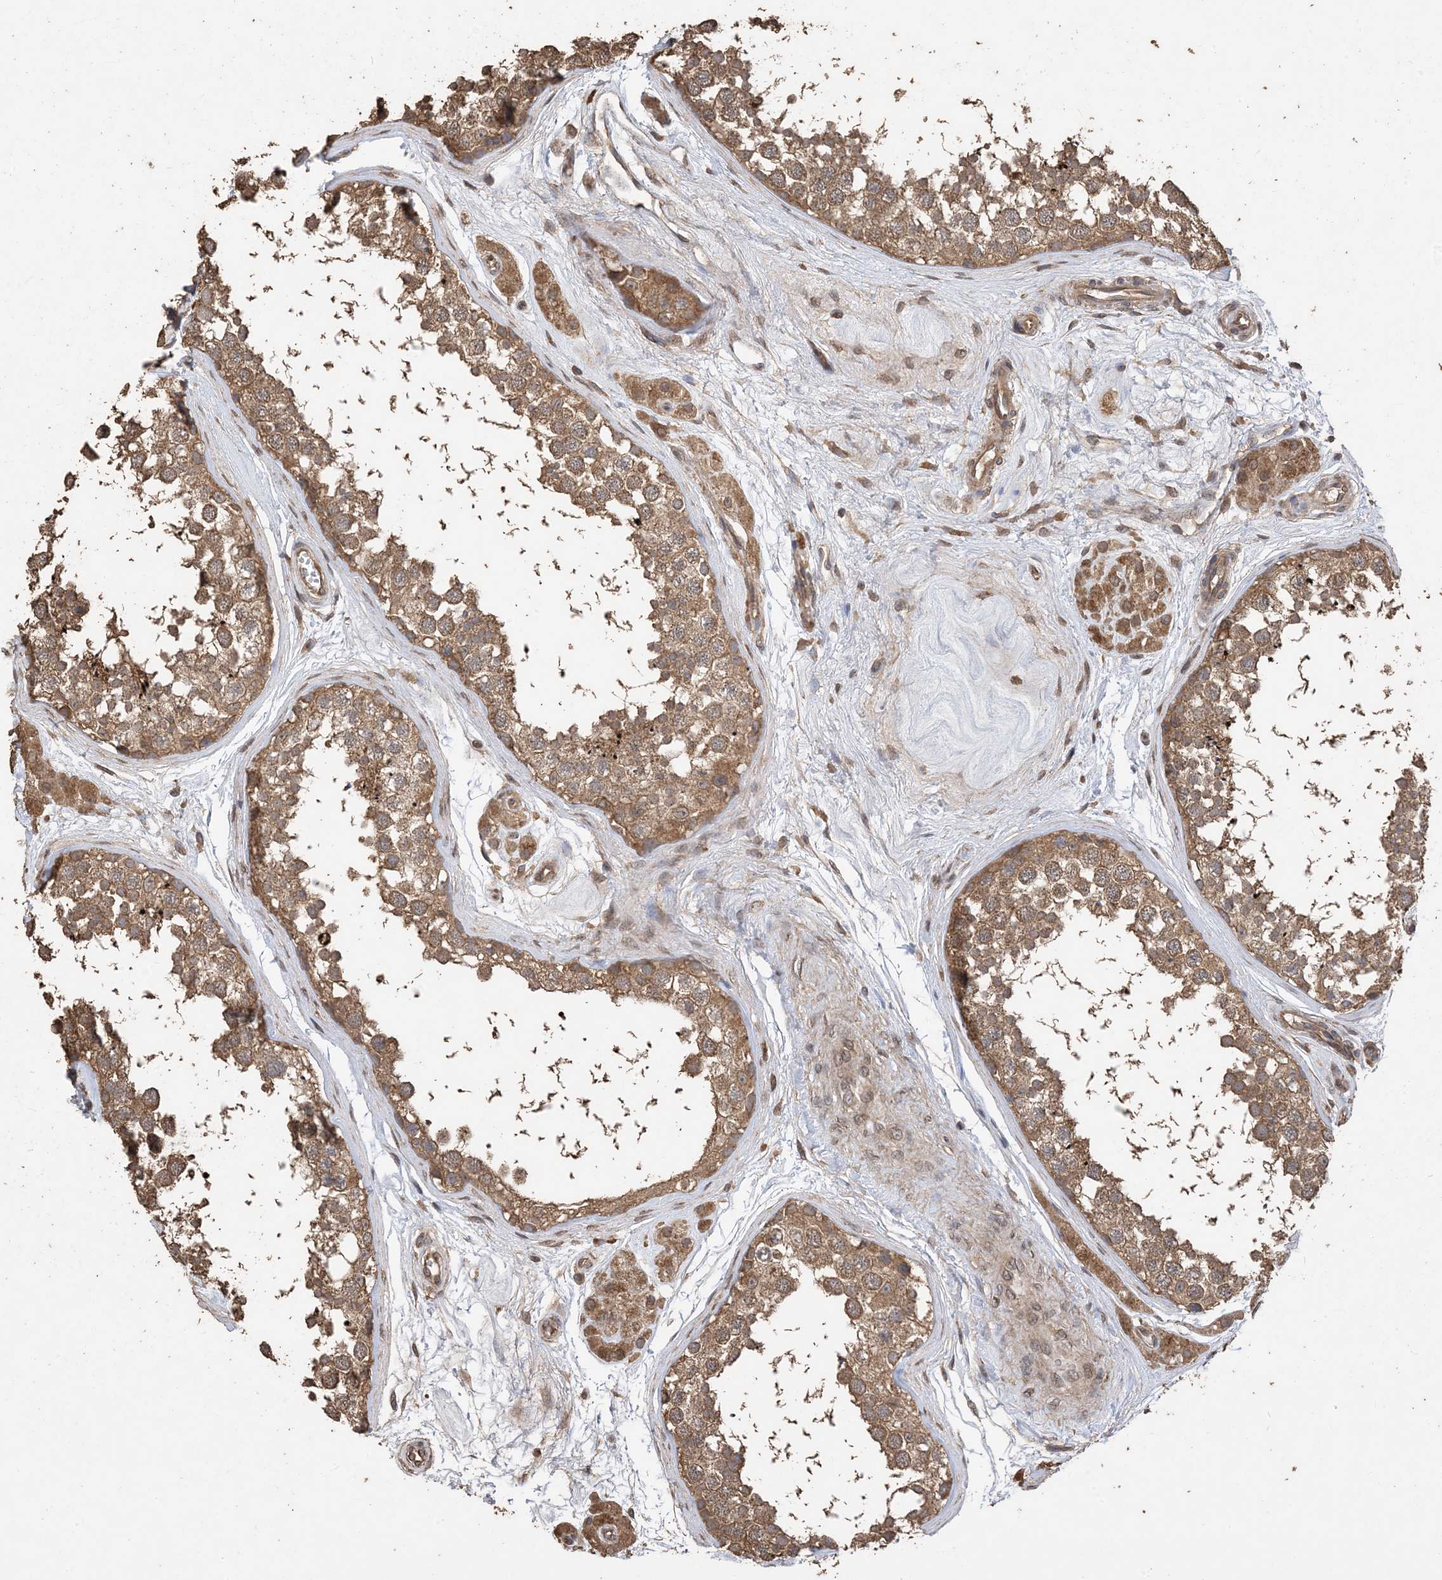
{"staining": {"intensity": "moderate", "quantity": ">75%", "location": "cytoplasmic/membranous"}, "tissue": "testis", "cell_type": "Cells in seminiferous ducts", "image_type": "normal", "snomed": [{"axis": "morphology", "description": "Normal tissue, NOS"}, {"axis": "topography", "description": "Testis"}], "caption": "Moderate cytoplasmic/membranous staining is identified in about >75% of cells in seminiferous ducts in benign testis. The staining was performed using DAB, with brown indicating positive protein expression. Nuclei are stained blue with hematoxylin.", "gene": "ZKSCAN5", "patient": {"sex": "male", "age": 56}}